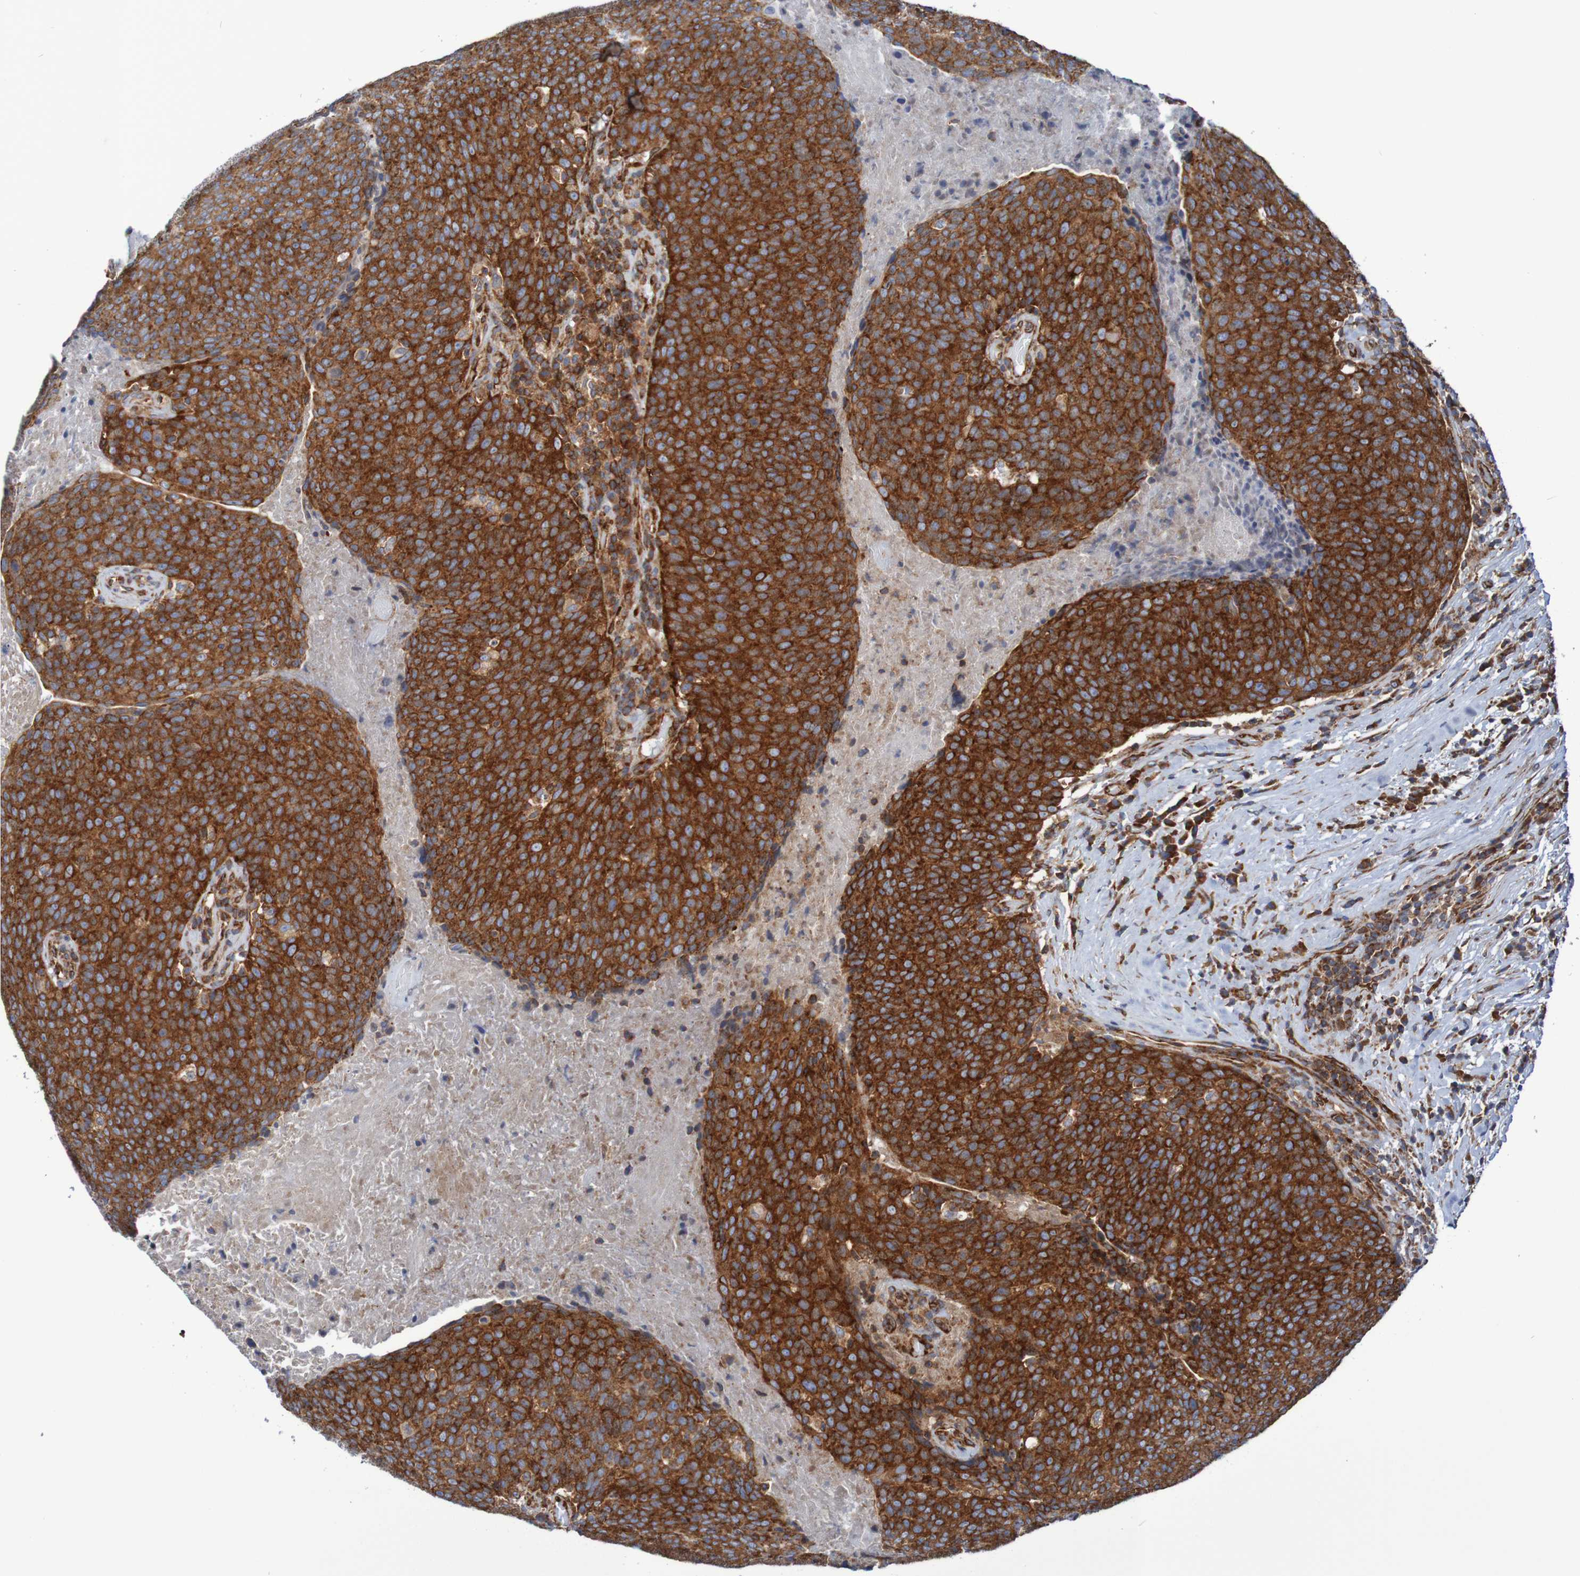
{"staining": {"intensity": "strong", "quantity": ">75%", "location": "cytoplasmic/membranous"}, "tissue": "head and neck cancer", "cell_type": "Tumor cells", "image_type": "cancer", "snomed": [{"axis": "morphology", "description": "Squamous cell carcinoma, NOS"}, {"axis": "morphology", "description": "Squamous cell carcinoma, metastatic, NOS"}, {"axis": "topography", "description": "Lymph node"}, {"axis": "topography", "description": "Head-Neck"}], "caption": "A high amount of strong cytoplasmic/membranous positivity is appreciated in approximately >75% of tumor cells in head and neck cancer (metastatic squamous cell carcinoma) tissue. (DAB (3,3'-diaminobenzidine) IHC, brown staining for protein, blue staining for nuclei).", "gene": "FXR2", "patient": {"sex": "male", "age": 62}}